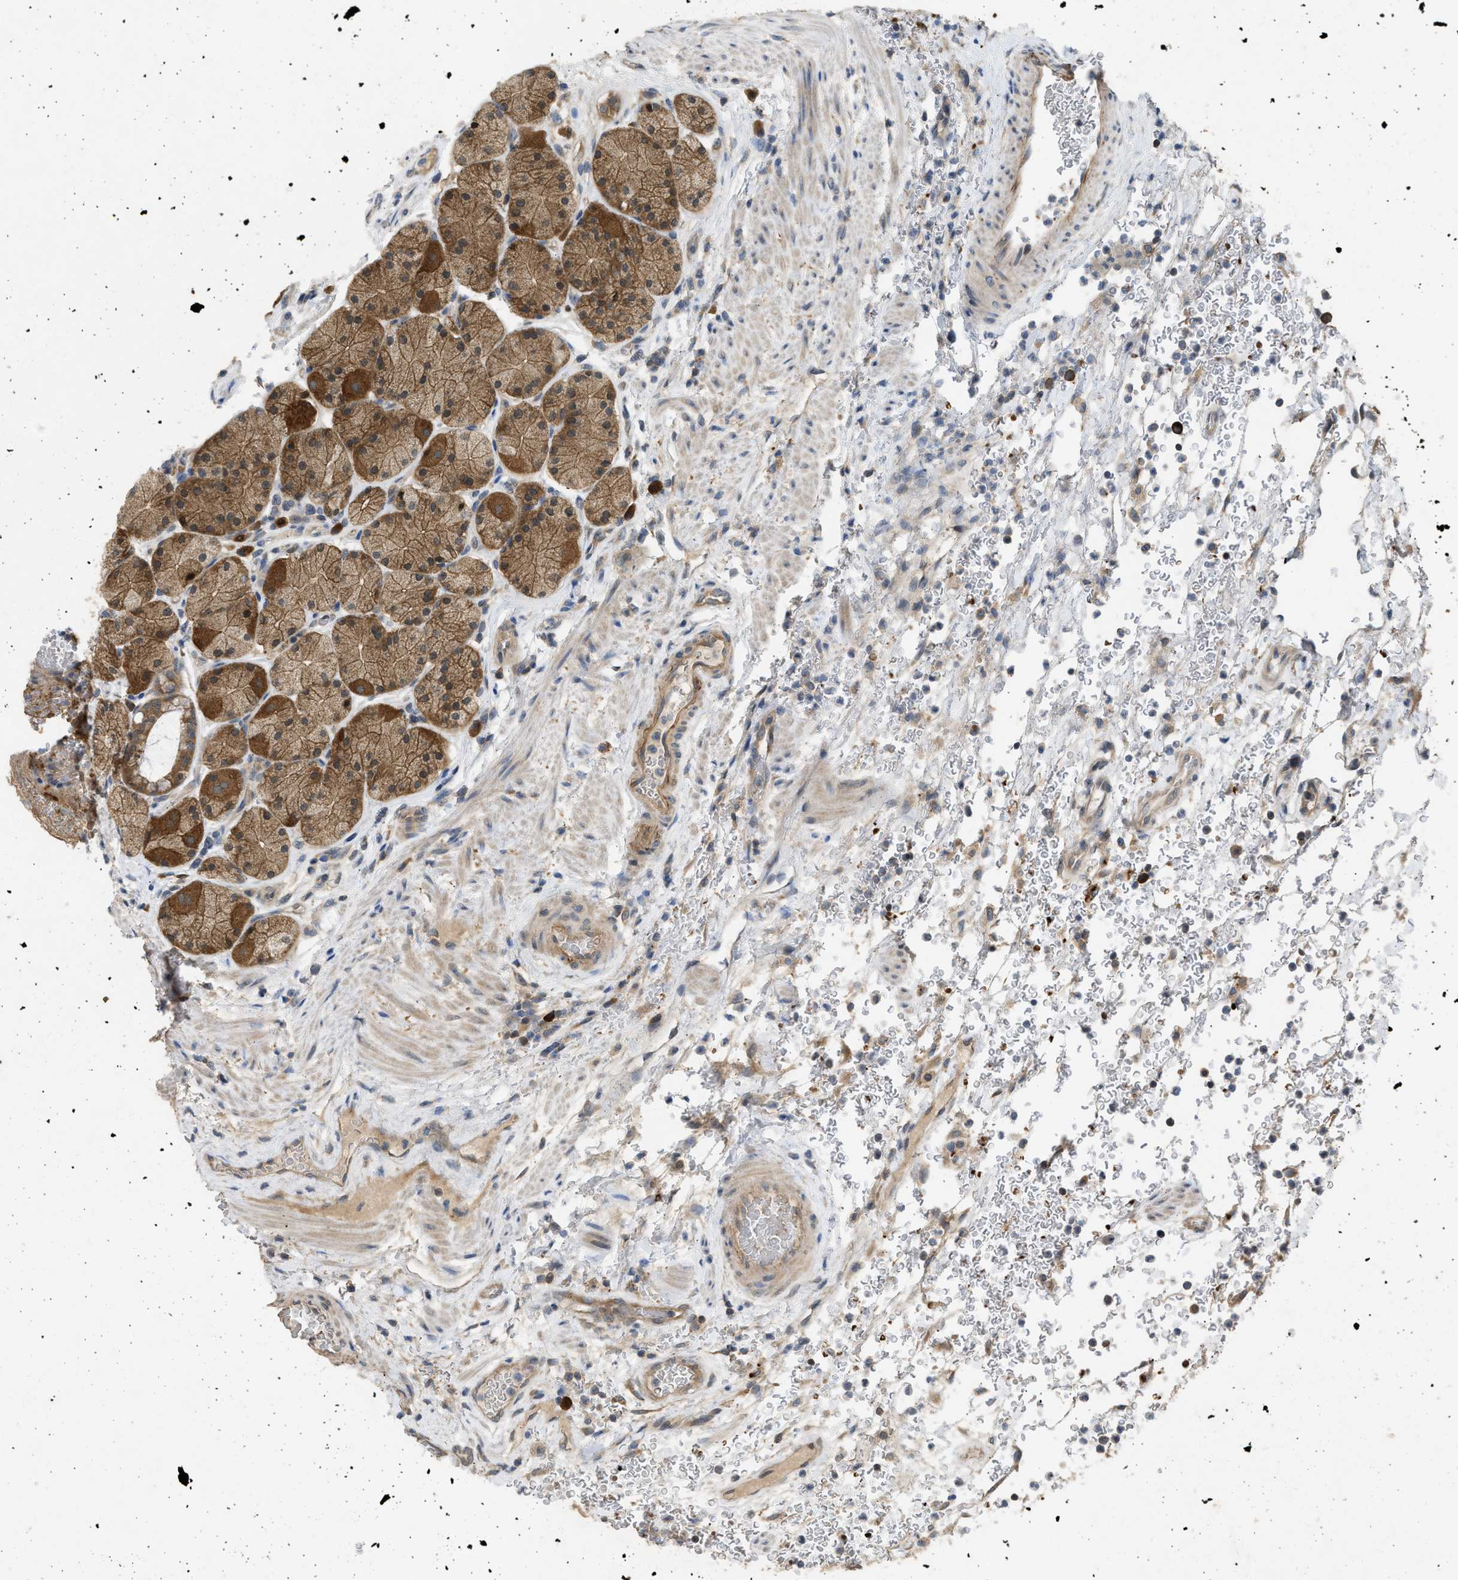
{"staining": {"intensity": "moderate", "quantity": ">75%", "location": "cytoplasmic/membranous"}, "tissue": "stomach", "cell_type": "Glandular cells", "image_type": "normal", "snomed": [{"axis": "morphology", "description": "Normal tissue, NOS"}, {"axis": "morphology", "description": "Carcinoid, malignant, NOS"}, {"axis": "topography", "description": "Stomach, upper"}], "caption": "Benign stomach reveals moderate cytoplasmic/membranous staining in approximately >75% of glandular cells (brown staining indicates protein expression, while blue staining denotes nuclei)..", "gene": "MAPK7", "patient": {"sex": "male", "age": 39}}